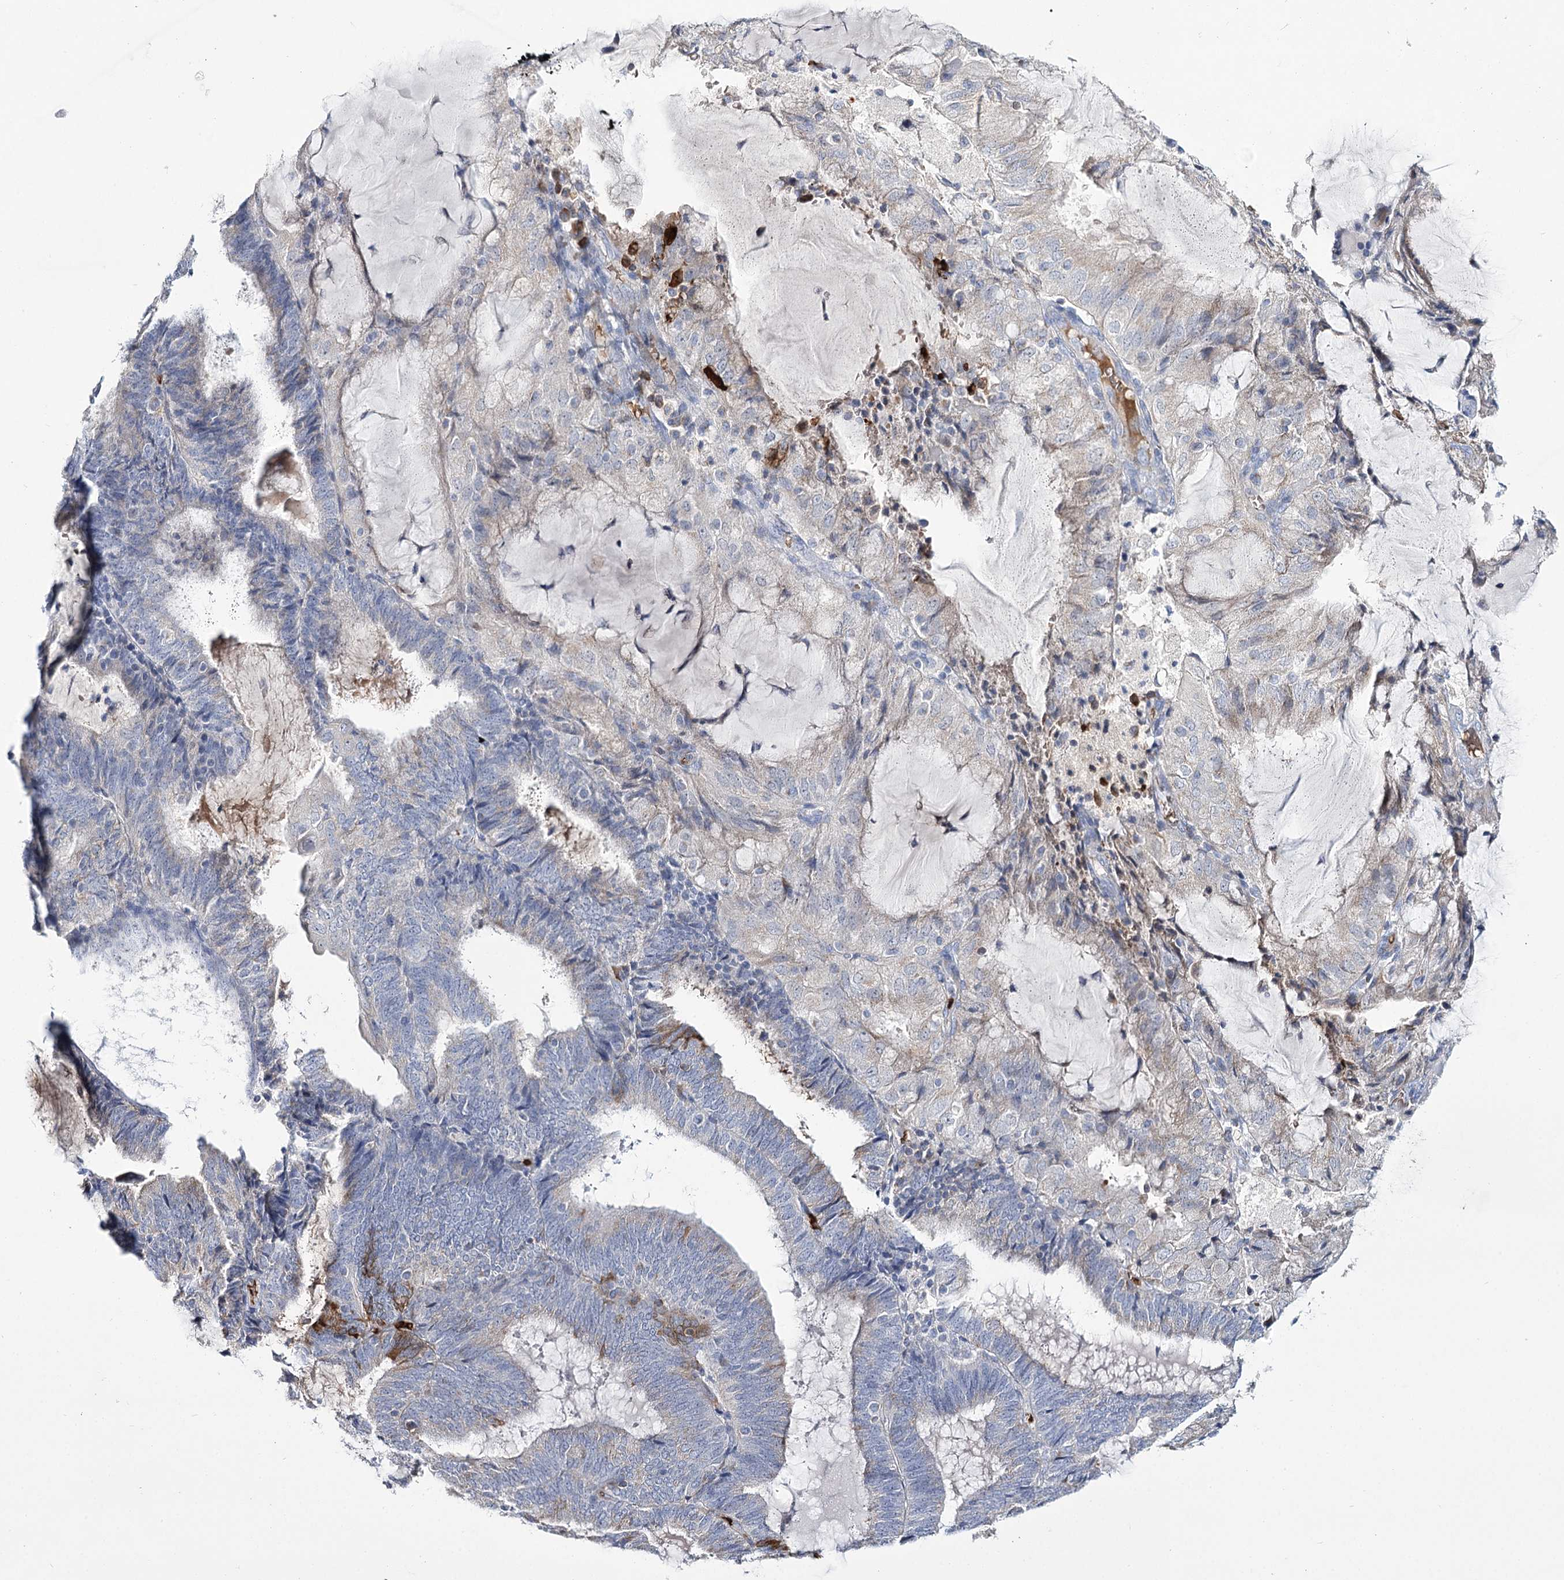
{"staining": {"intensity": "moderate", "quantity": "<25%", "location": "cytoplasmic/membranous"}, "tissue": "endometrial cancer", "cell_type": "Tumor cells", "image_type": "cancer", "snomed": [{"axis": "morphology", "description": "Adenocarcinoma, NOS"}, {"axis": "topography", "description": "Endometrium"}], "caption": "This is an image of IHC staining of endometrial cancer, which shows moderate expression in the cytoplasmic/membranous of tumor cells.", "gene": "GBF1", "patient": {"sex": "female", "age": 81}}